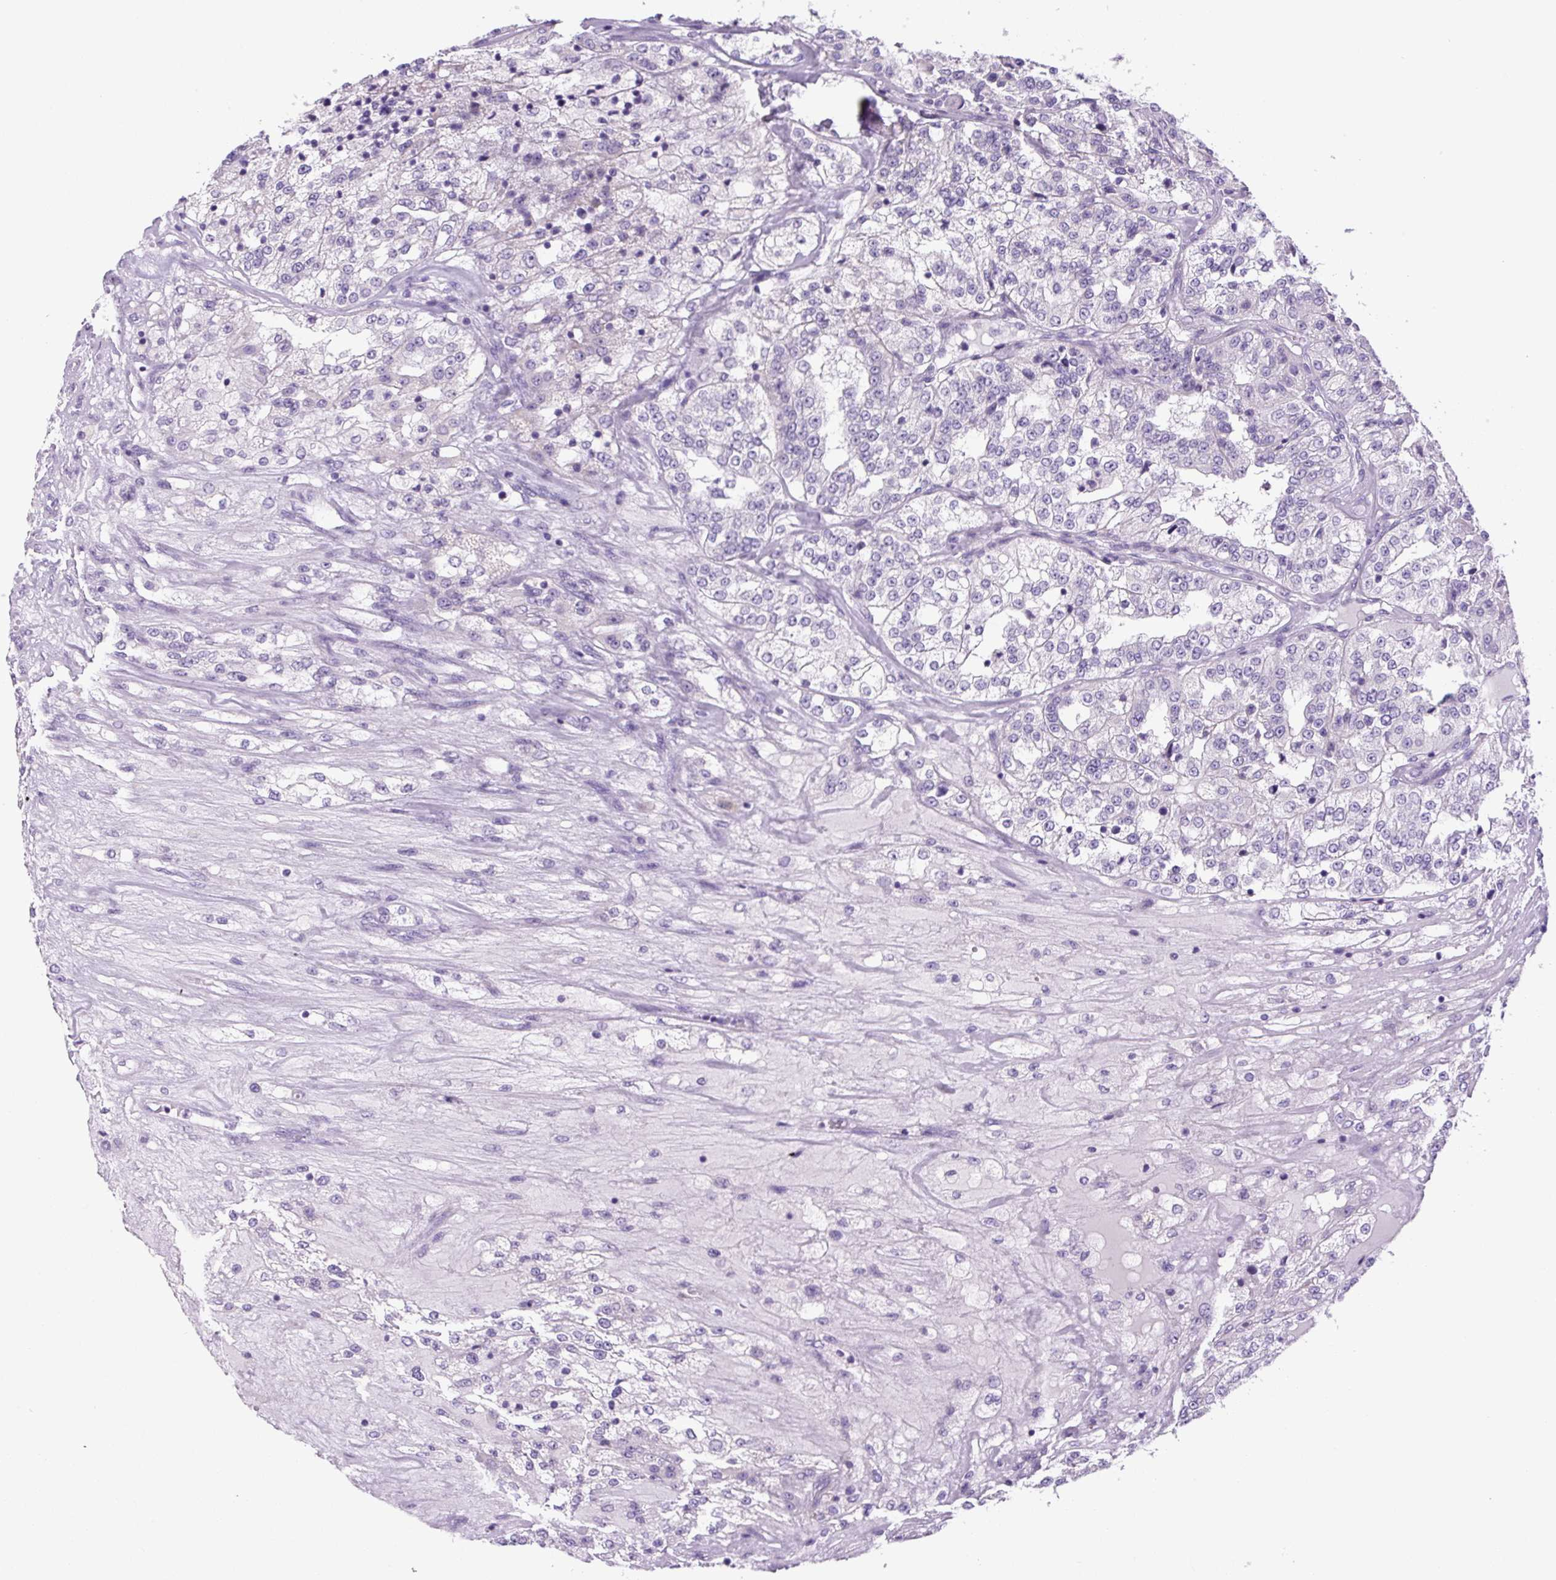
{"staining": {"intensity": "negative", "quantity": "none", "location": "none"}, "tissue": "renal cancer", "cell_type": "Tumor cells", "image_type": "cancer", "snomed": [{"axis": "morphology", "description": "Adenocarcinoma, NOS"}, {"axis": "topography", "description": "Kidney"}], "caption": "Tumor cells show no significant staining in renal cancer (adenocarcinoma).", "gene": "CHGA", "patient": {"sex": "female", "age": 63}}